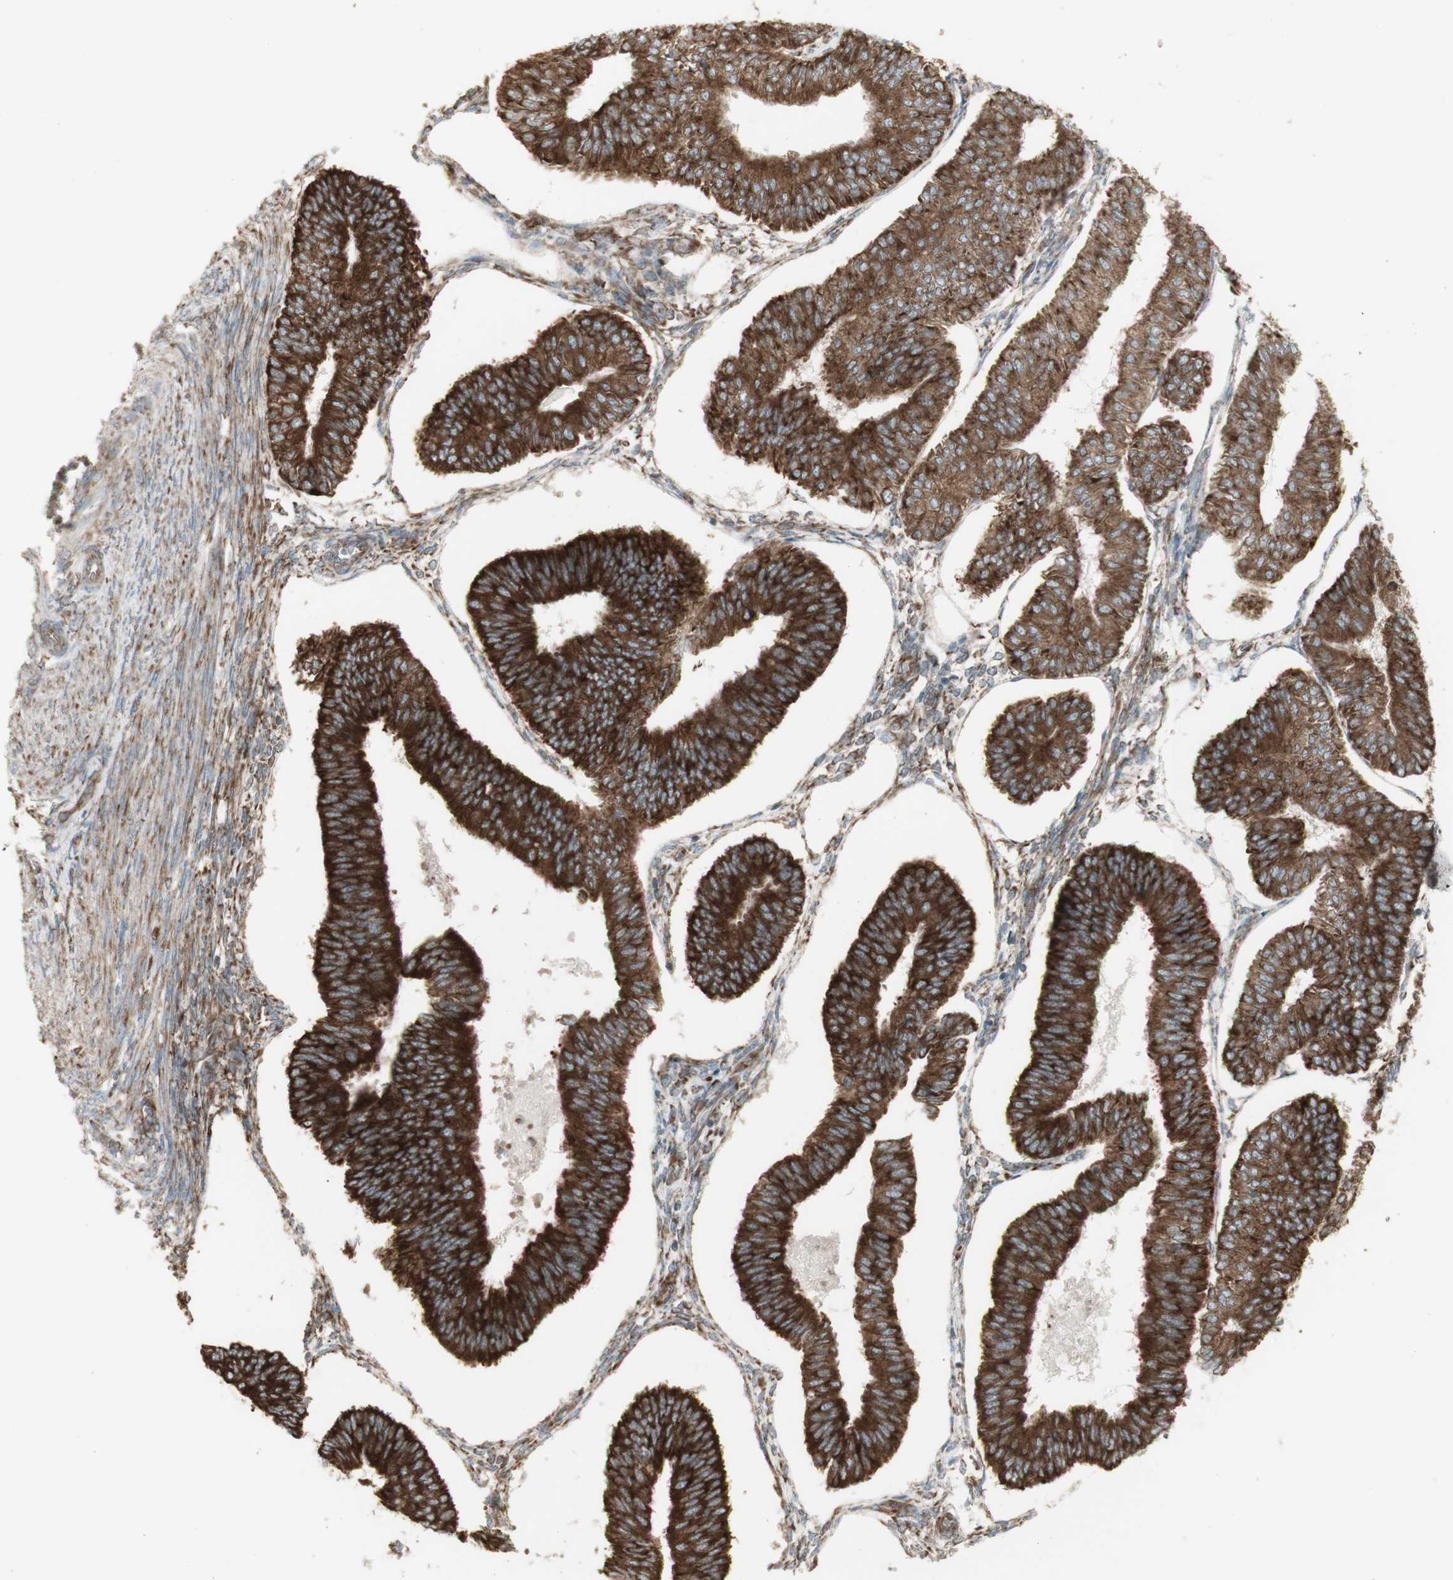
{"staining": {"intensity": "strong", "quantity": ">75%", "location": "cytoplasmic/membranous"}, "tissue": "endometrial cancer", "cell_type": "Tumor cells", "image_type": "cancer", "snomed": [{"axis": "morphology", "description": "Adenocarcinoma, NOS"}, {"axis": "topography", "description": "Endometrium"}], "caption": "Immunohistochemical staining of human endometrial cancer (adenocarcinoma) displays high levels of strong cytoplasmic/membranous protein positivity in approximately >75% of tumor cells. The staining was performed using DAB to visualize the protein expression in brown, while the nuclei were stained in blue with hematoxylin (Magnification: 20x).", "gene": "FKBP3", "patient": {"sex": "female", "age": 58}}